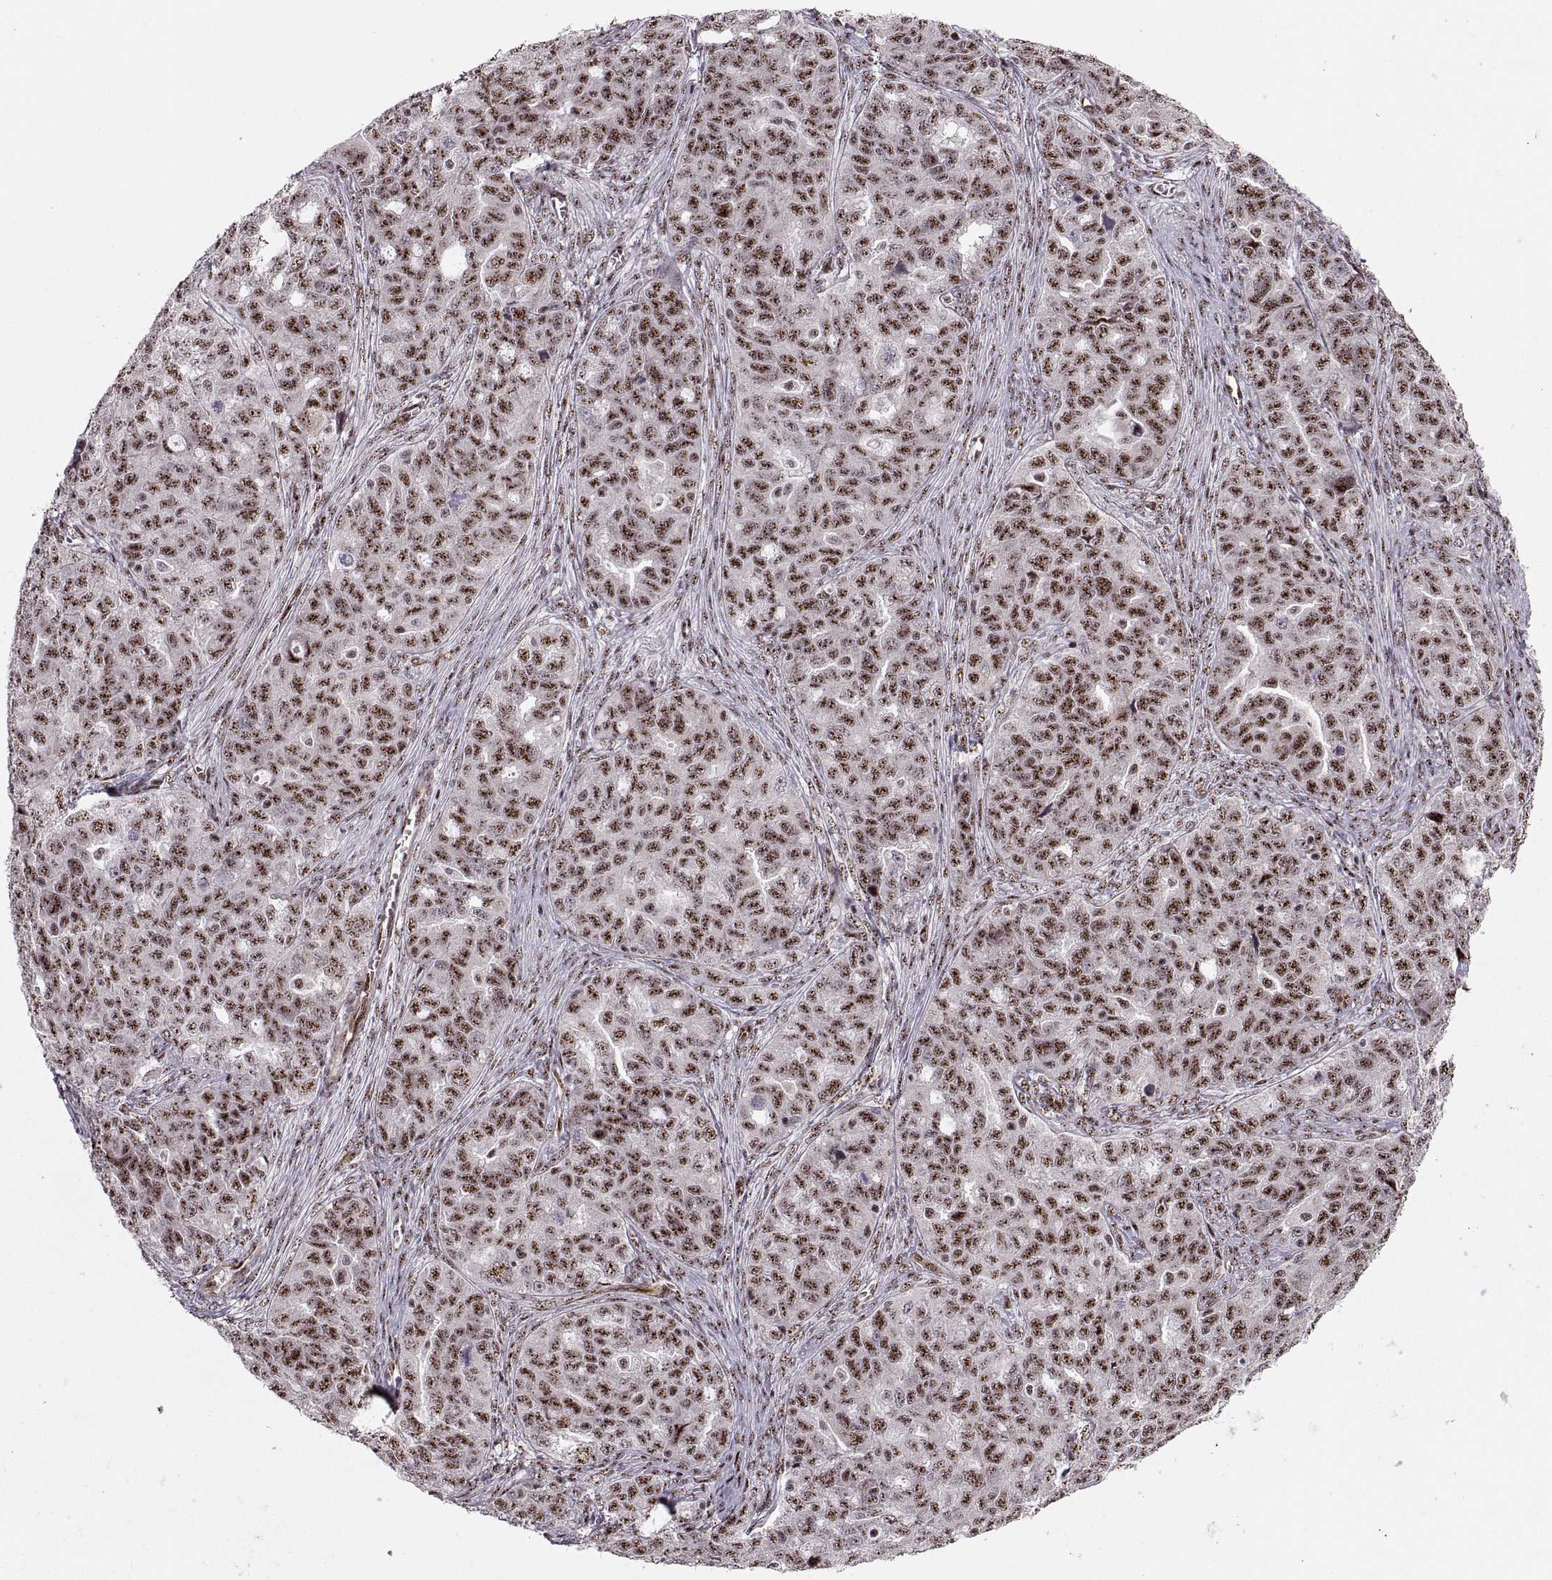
{"staining": {"intensity": "strong", "quantity": ">75%", "location": "nuclear"}, "tissue": "ovarian cancer", "cell_type": "Tumor cells", "image_type": "cancer", "snomed": [{"axis": "morphology", "description": "Cystadenocarcinoma, serous, NOS"}, {"axis": "topography", "description": "Ovary"}], "caption": "Protein staining of ovarian cancer (serous cystadenocarcinoma) tissue reveals strong nuclear positivity in approximately >75% of tumor cells. The protein of interest is stained brown, and the nuclei are stained in blue (DAB (3,3'-diaminobenzidine) IHC with brightfield microscopy, high magnification).", "gene": "ZCCHC17", "patient": {"sex": "female", "age": 51}}